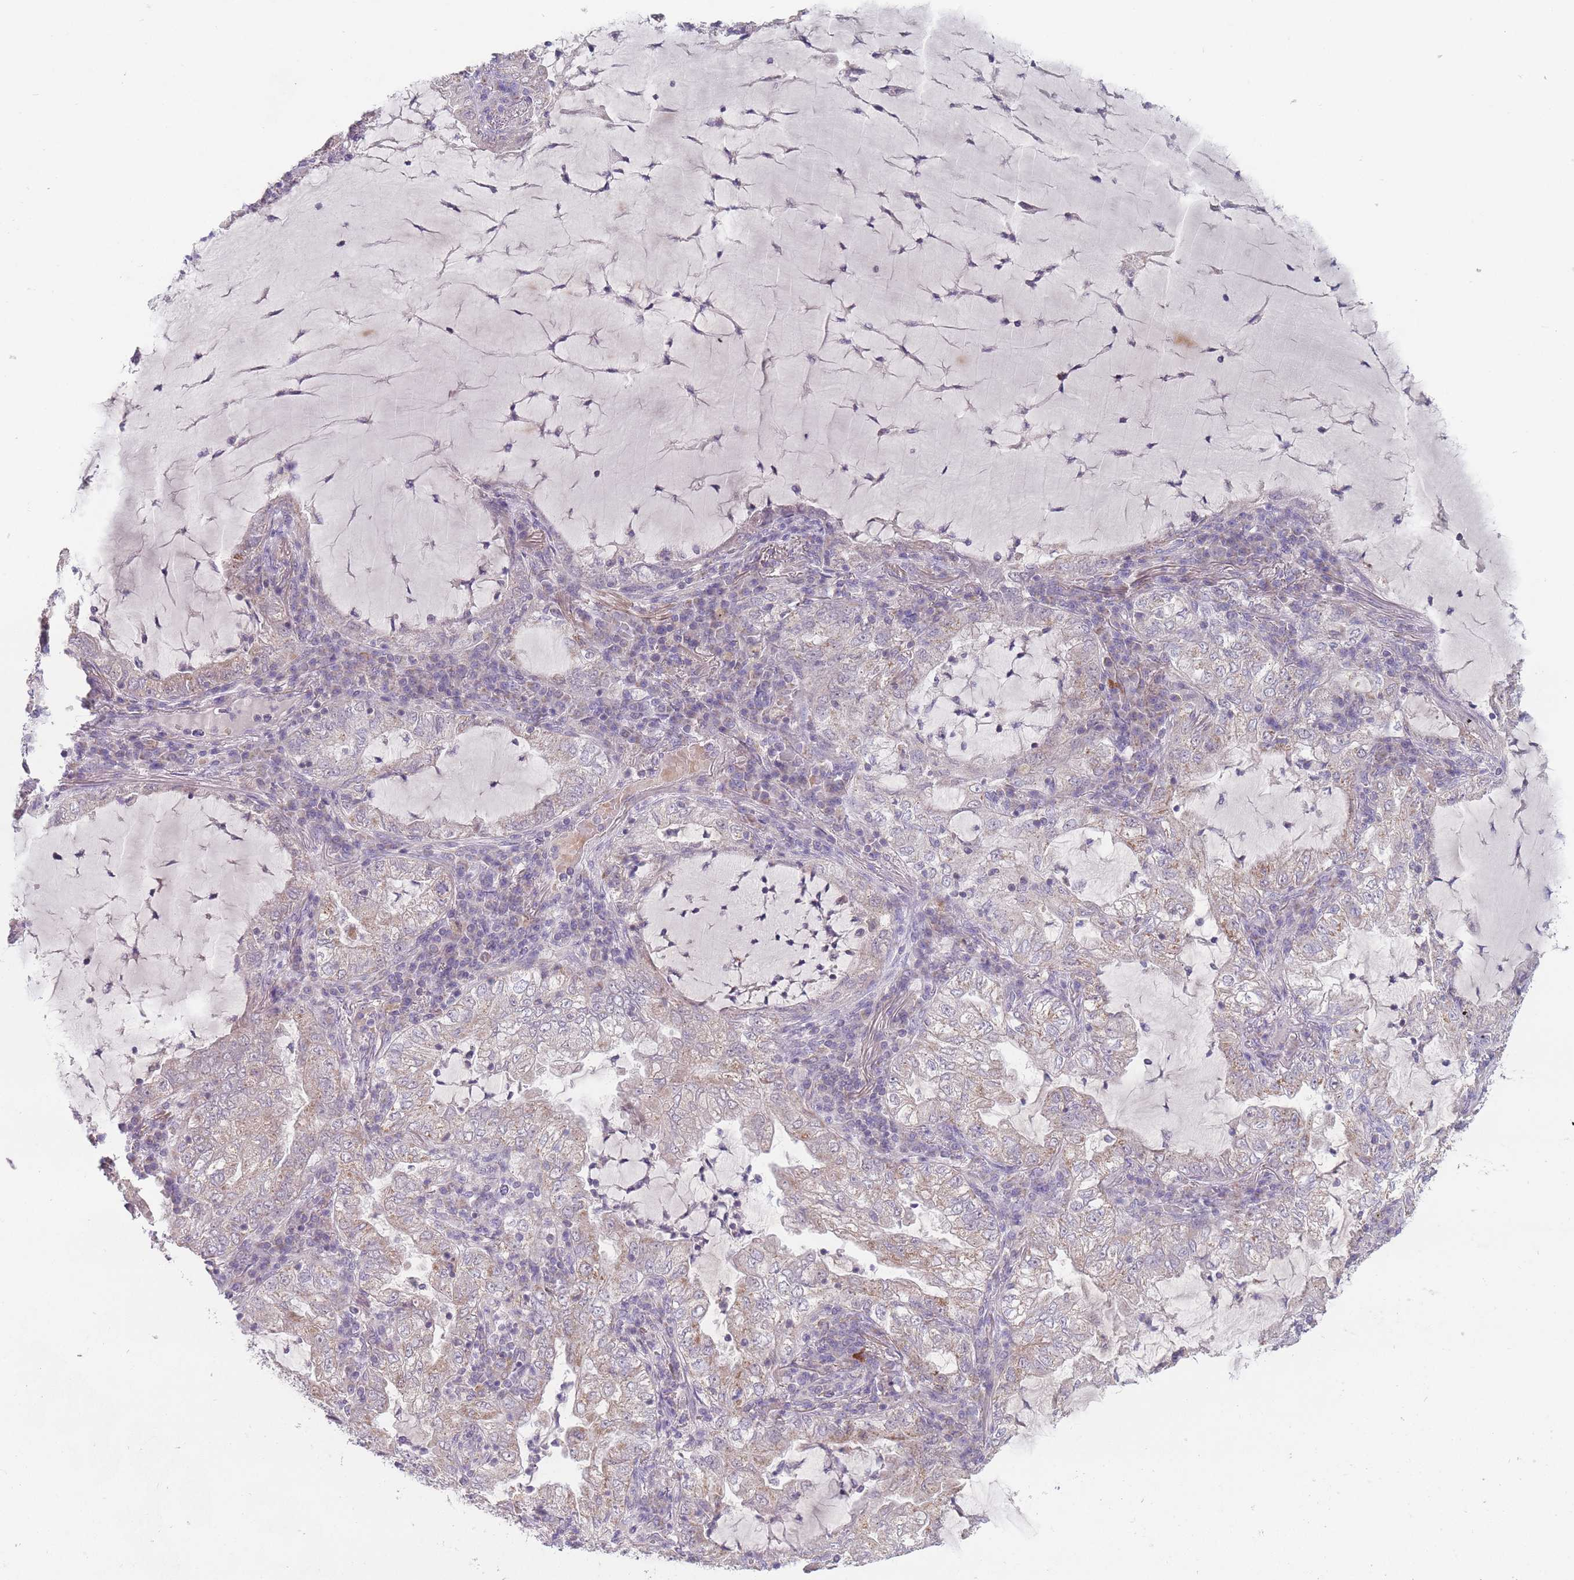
{"staining": {"intensity": "moderate", "quantity": "25%-75%", "location": "cytoplasmic/membranous"}, "tissue": "lung cancer", "cell_type": "Tumor cells", "image_type": "cancer", "snomed": [{"axis": "morphology", "description": "Adenocarcinoma, NOS"}, {"axis": "topography", "description": "Lung"}], "caption": "A high-resolution image shows immunohistochemistry (IHC) staining of lung cancer, which reveals moderate cytoplasmic/membranous expression in about 25%-75% of tumor cells.", "gene": "PEX7", "patient": {"sex": "female", "age": 73}}